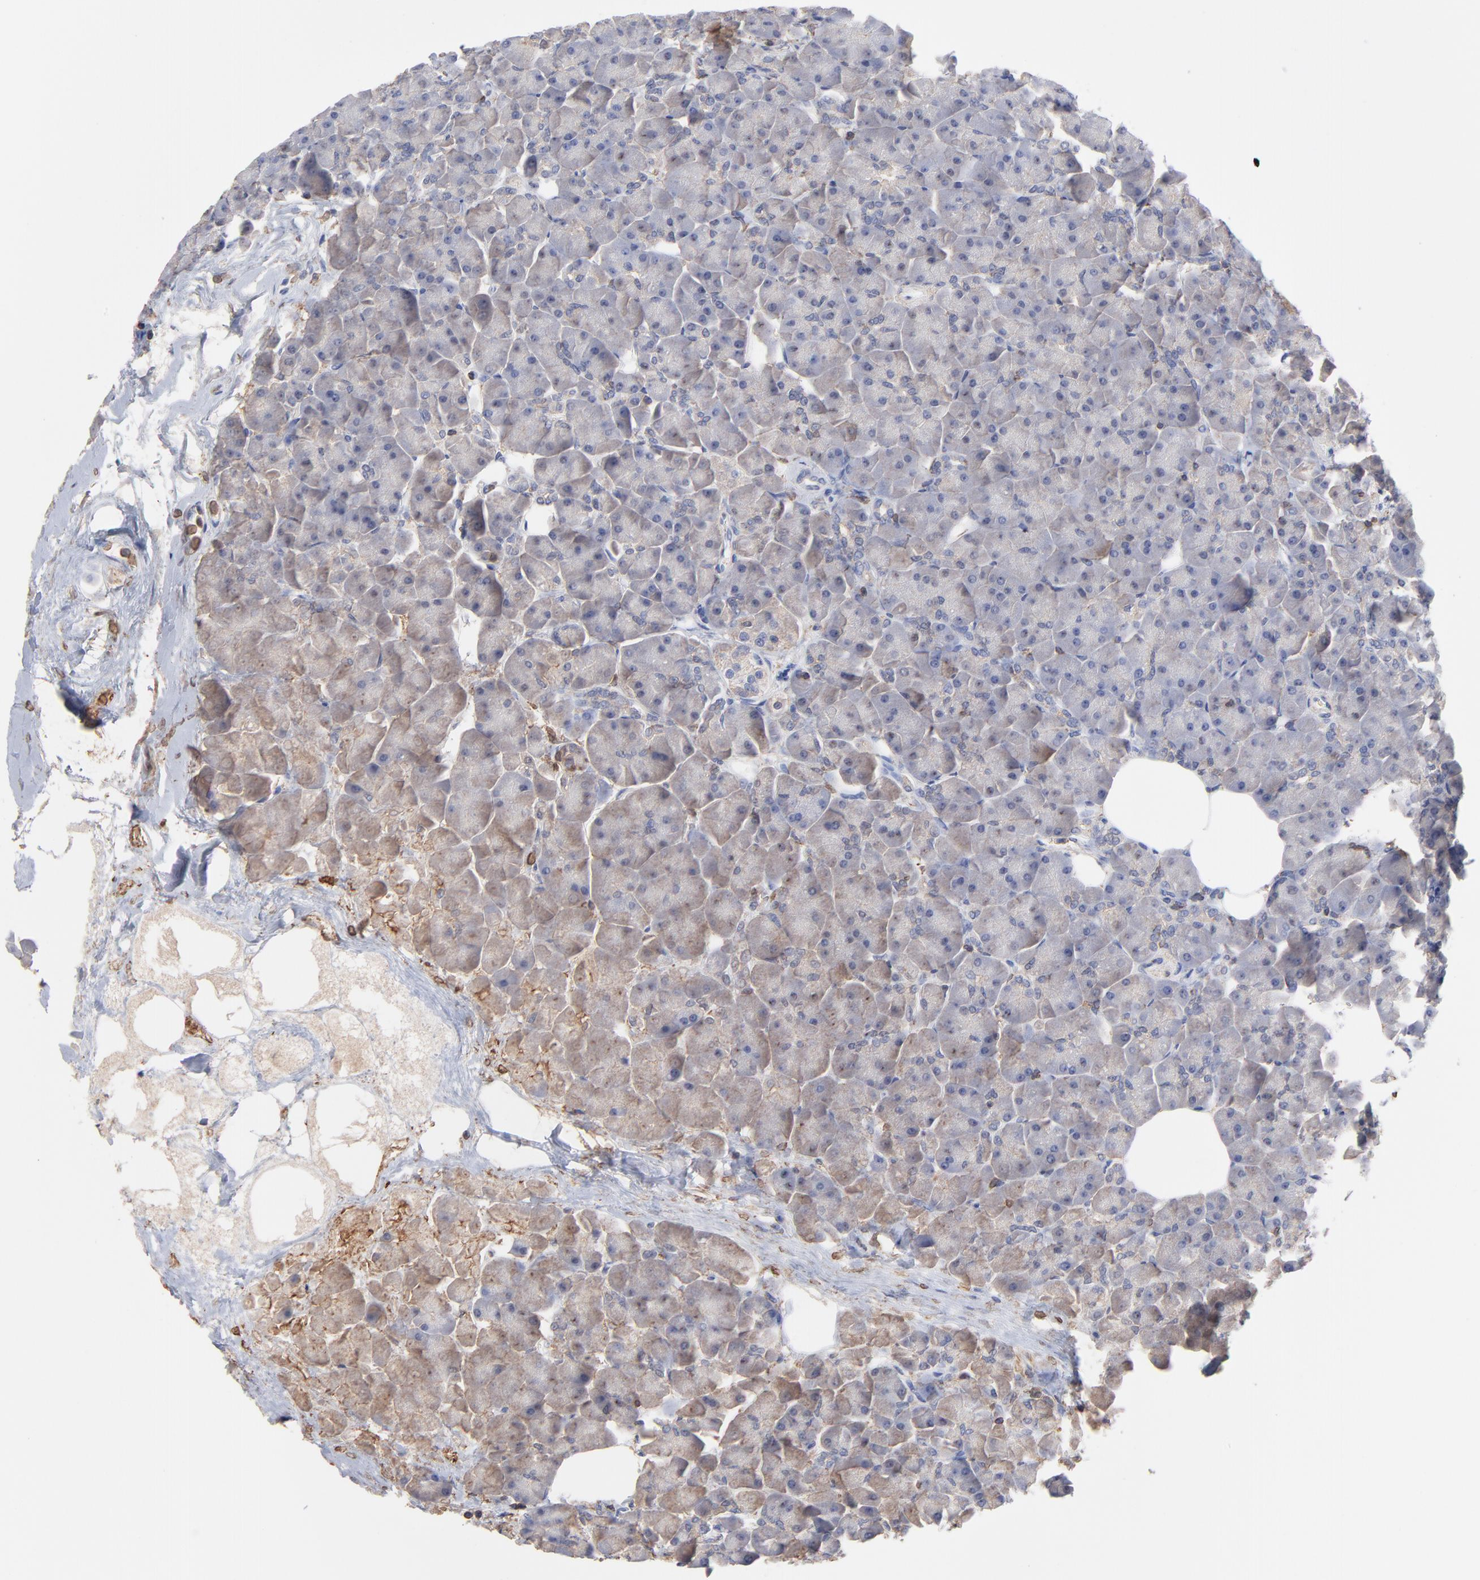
{"staining": {"intensity": "weak", "quantity": "<25%", "location": "cytoplasmic/membranous"}, "tissue": "pancreas", "cell_type": "Exocrine glandular cells", "image_type": "normal", "snomed": [{"axis": "morphology", "description": "Normal tissue, NOS"}, {"axis": "topography", "description": "Pancreas"}], "caption": "Immunohistochemical staining of benign human pancreas exhibits no significant staining in exocrine glandular cells. Nuclei are stained in blue.", "gene": "ASL", "patient": {"sex": "male", "age": 66}}